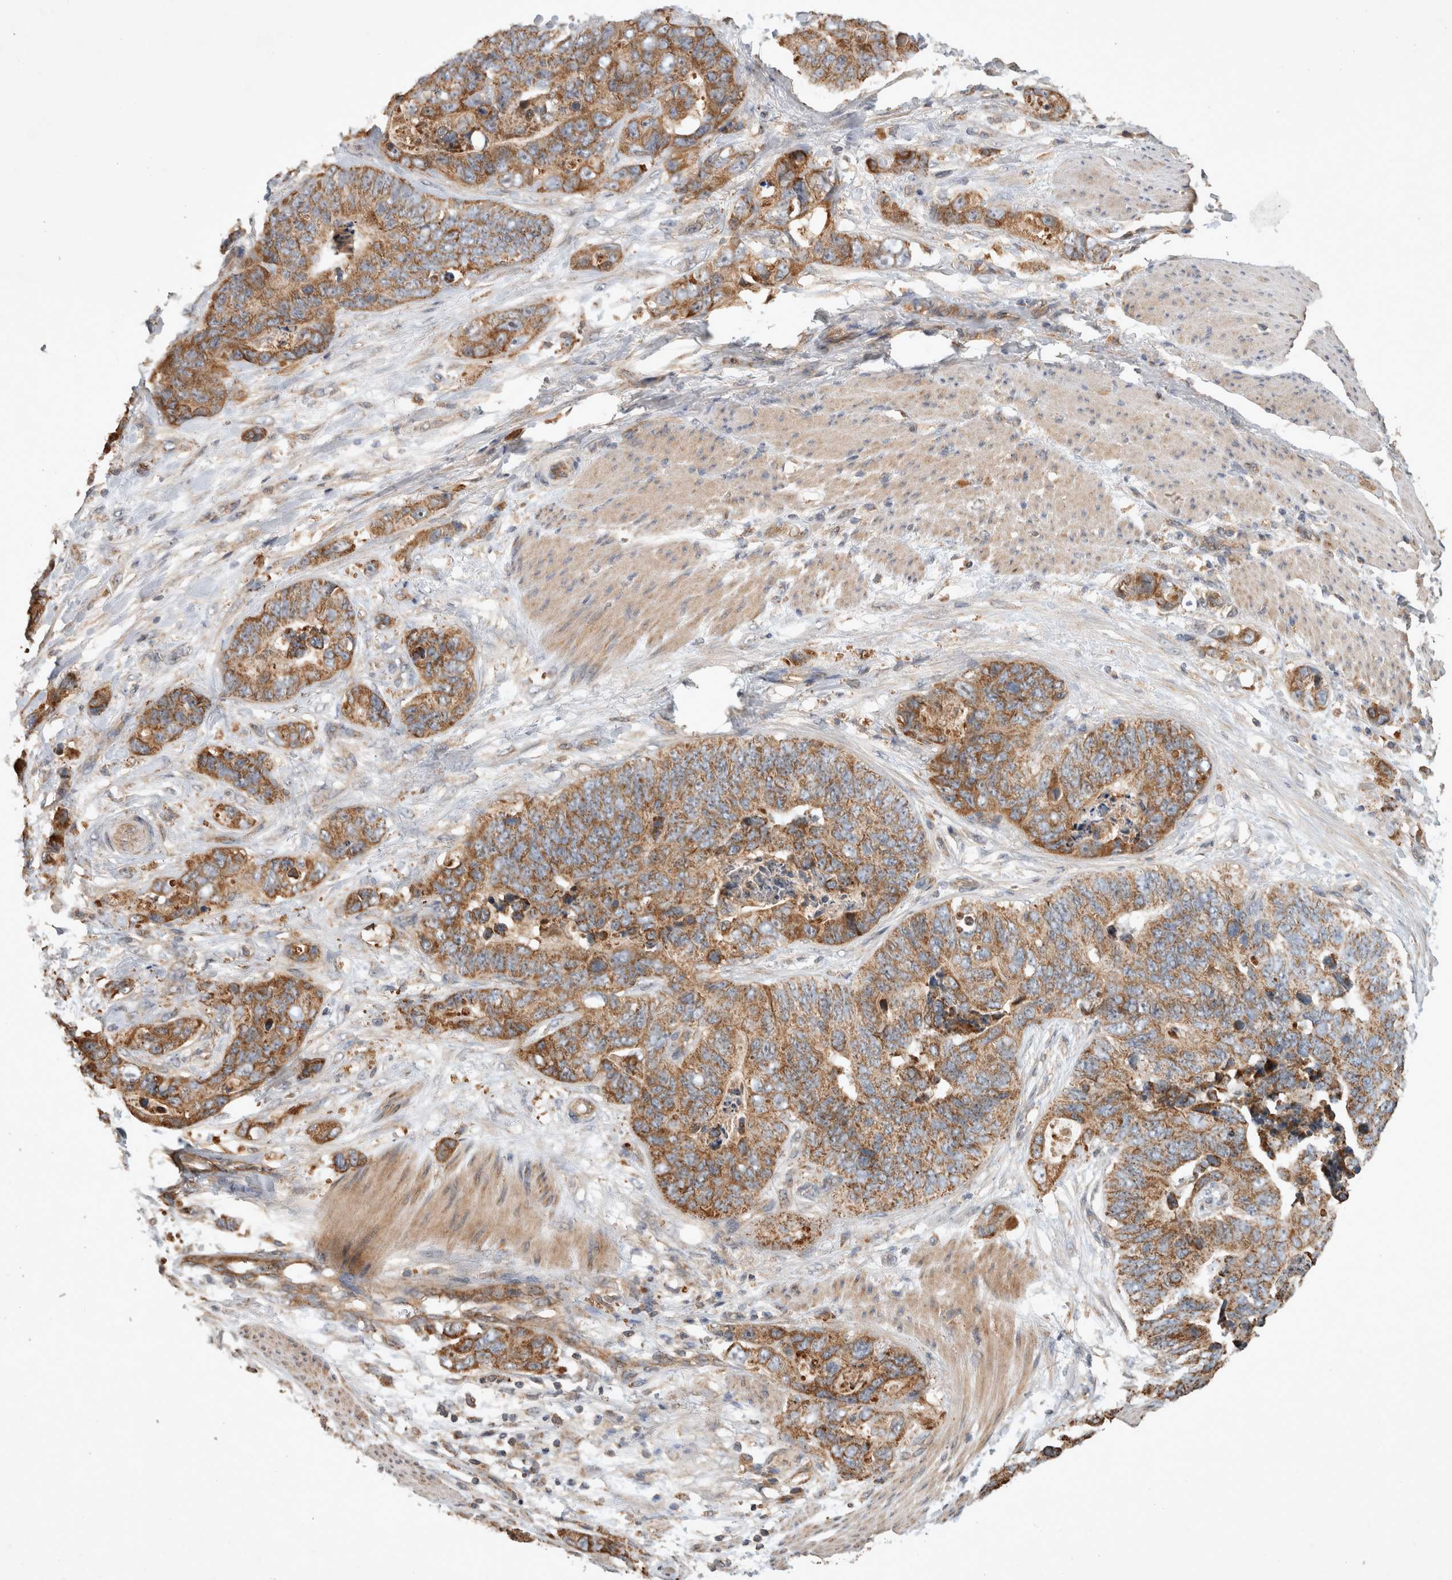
{"staining": {"intensity": "moderate", "quantity": ">75%", "location": "cytoplasmic/membranous"}, "tissue": "stomach cancer", "cell_type": "Tumor cells", "image_type": "cancer", "snomed": [{"axis": "morphology", "description": "Normal tissue, NOS"}, {"axis": "morphology", "description": "Adenocarcinoma, NOS"}, {"axis": "topography", "description": "Stomach"}], "caption": "There is medium levels of moderate cytoplasmic/membranous expression in tumor cells of adenocarcinoma (stomach), as demonstrated by immunohistochemical staining (brown color).", "gene": "SERAC1", "patient": {"sex": "female", "age": 89}}